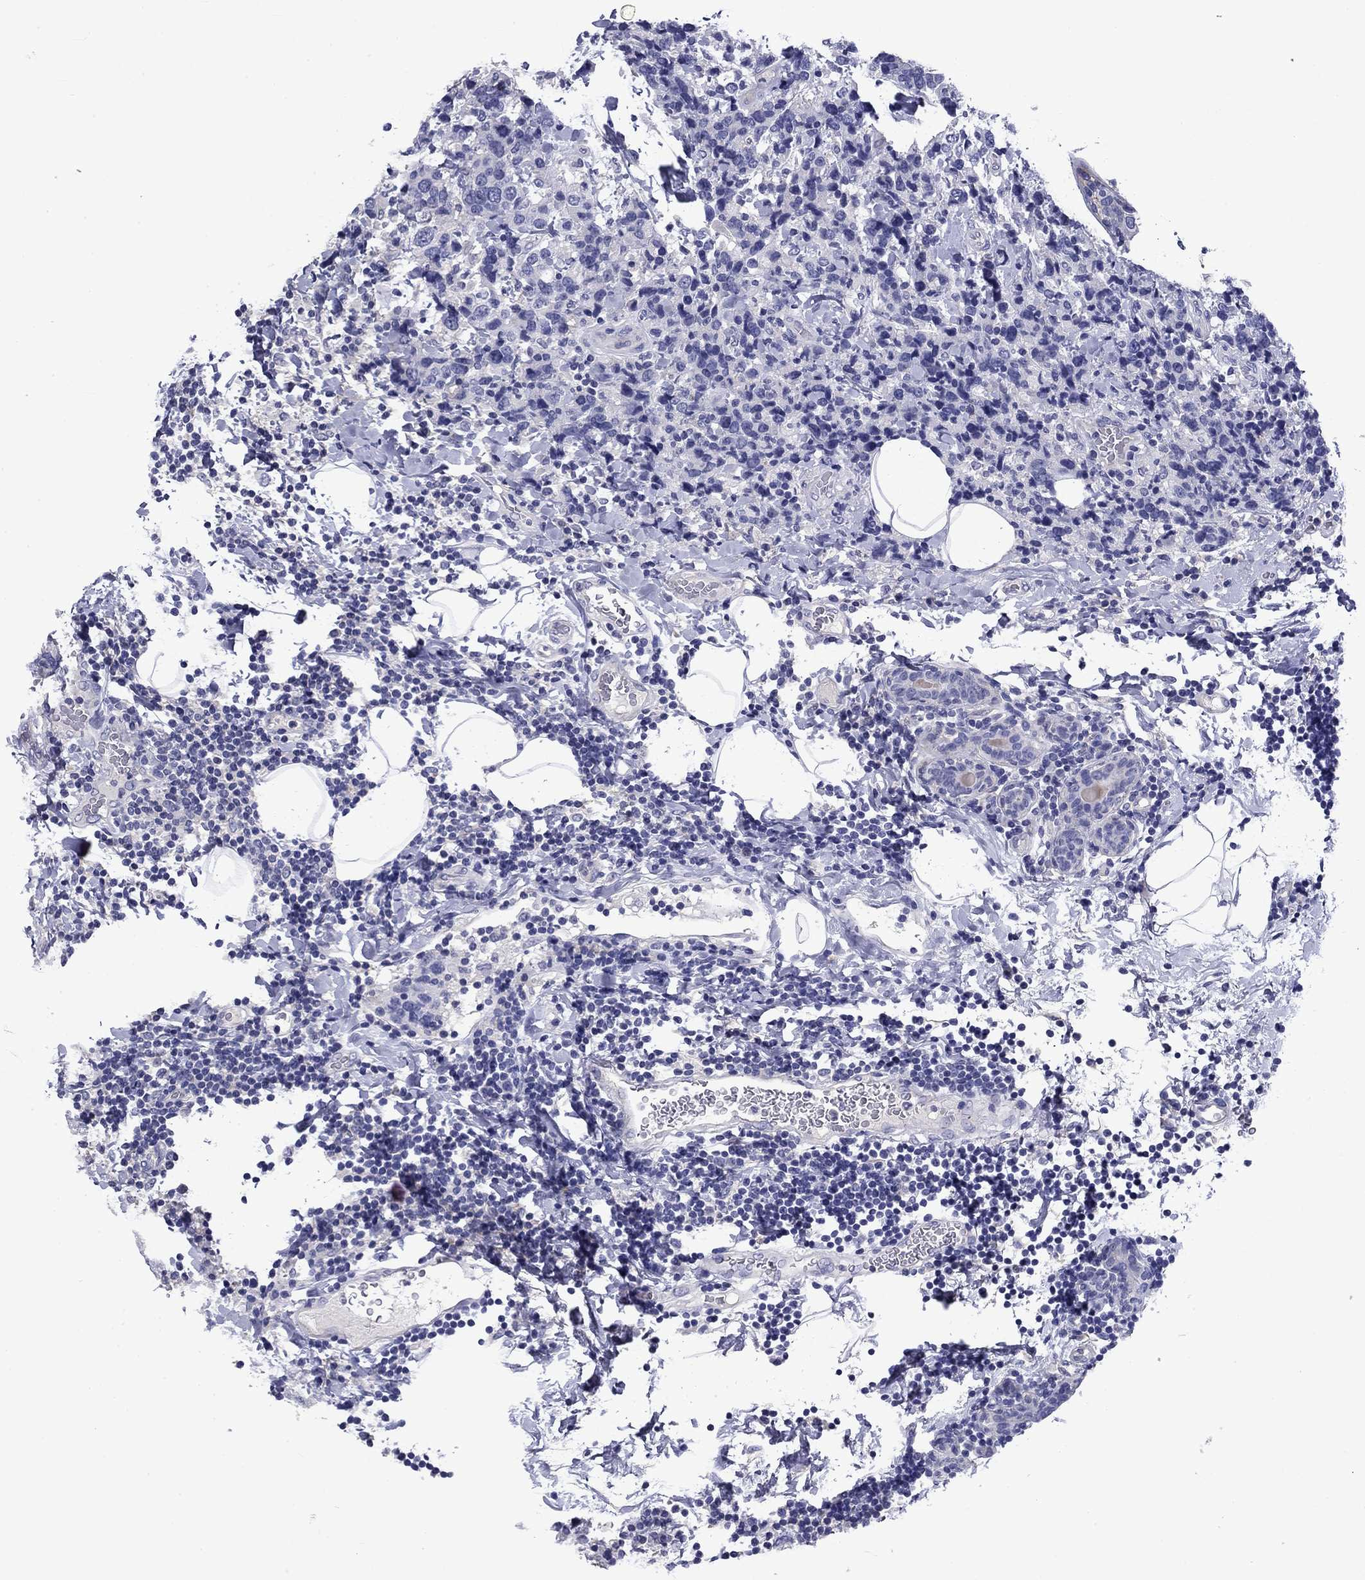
{"staining": {"intensity": "negative", "quantity": "none", "location": "none"}, "tissue": "breast cancer", "cell_type": "Tumor cells", "image_type": "cancer", "snomed": [{"axis": "morphology", "description": "Lobular carcinoma"}, {"axis": "topography", "description": "Breast"}], "caption": "IHC histopathology image of neoplastic tissue: human breast lobular carcinoma stained with DAB displays no significant protein positivity in tumor cells. Brightfield microscopy of IHC stained with DAB (3,3'-diaminobenzidine) (brown) and hematoxylin (blue), captured at high magnification.", "gene": "CNDP1", "patient": {"sex": "female", "age": 59}}